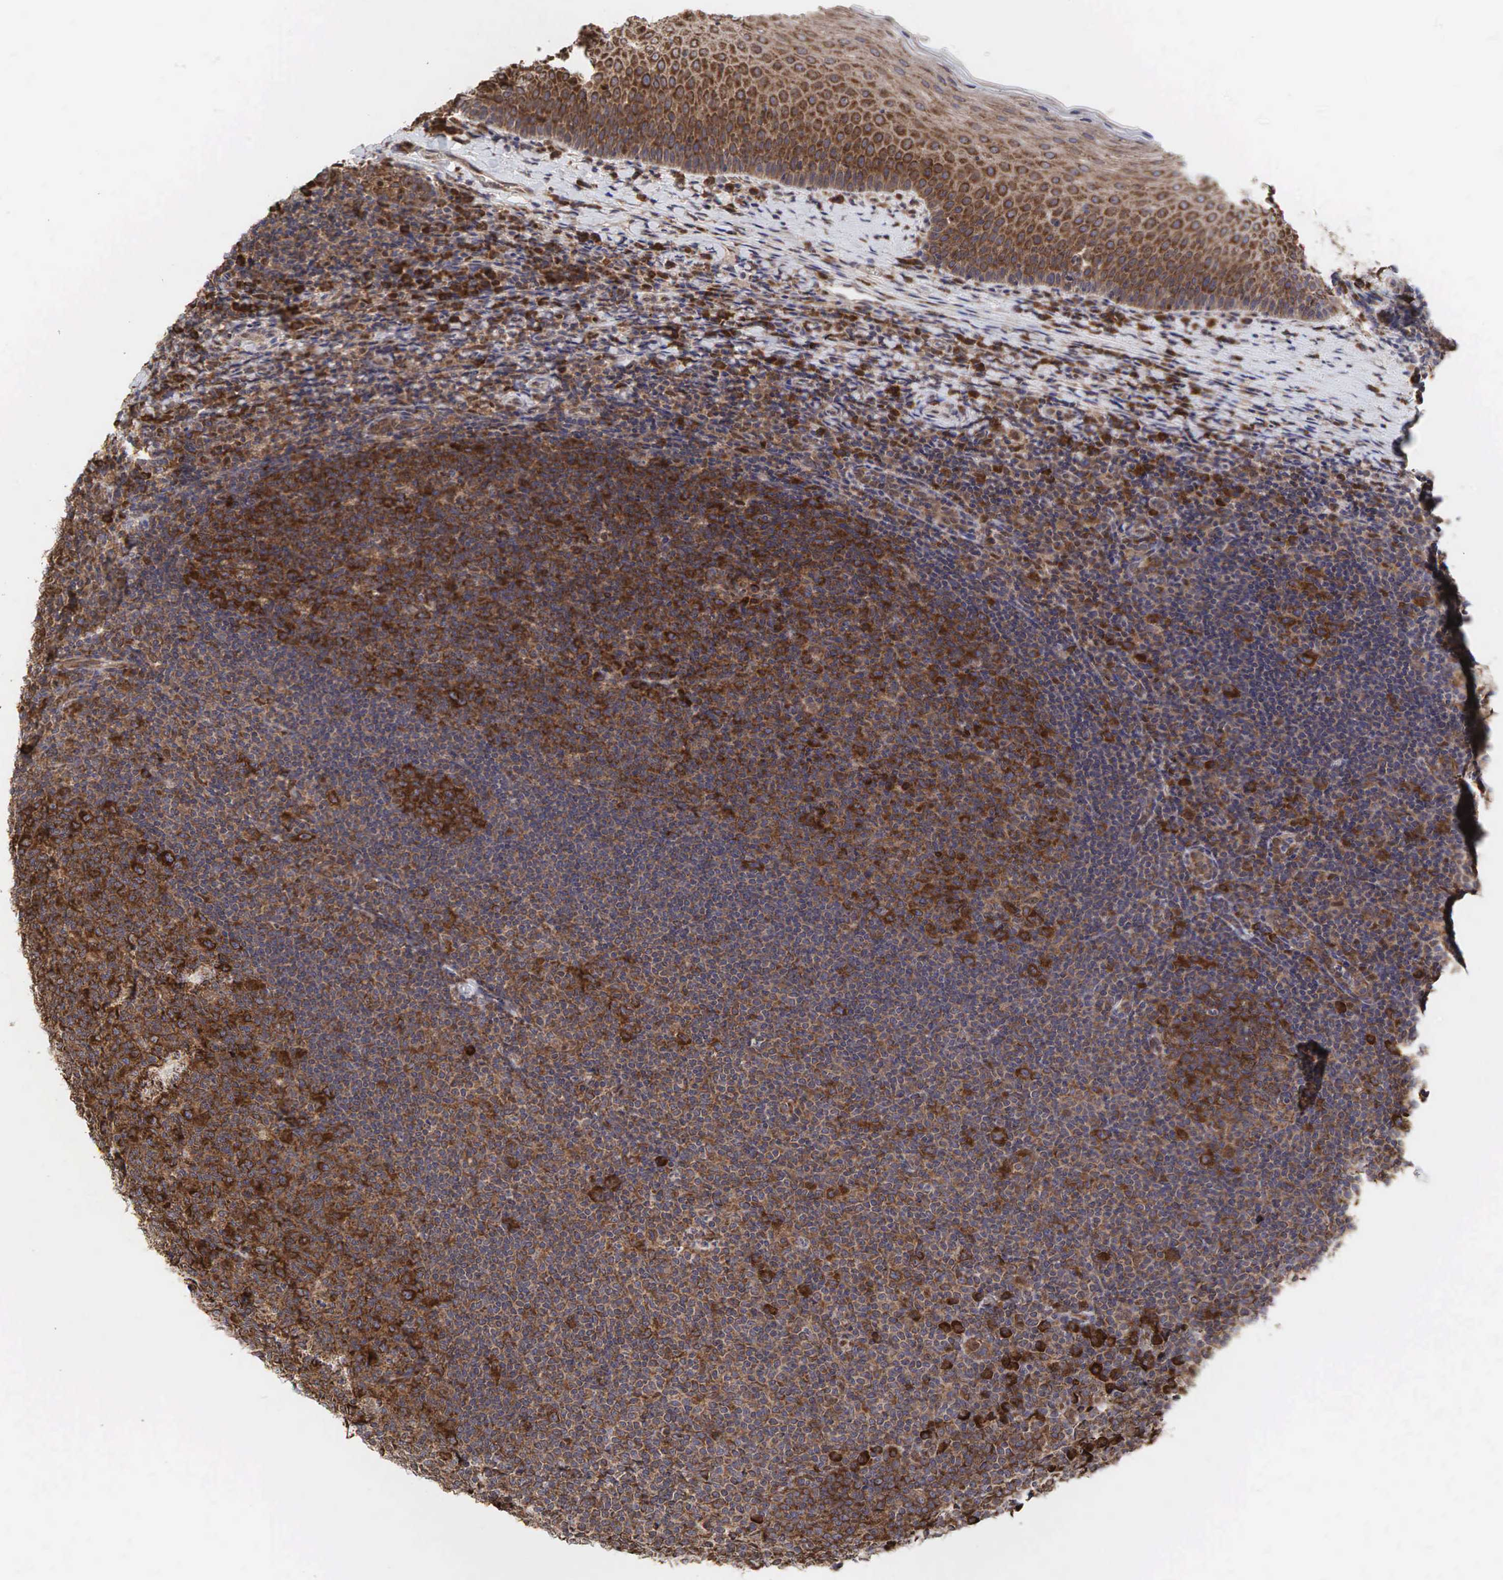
{"staining": {"intensity": "moderate", "quantity": ">75%", "location": "cytoplasmic/membranous"}, "tissue": "tonsil", "cell_type": "Germinal center cells", "image_type": "normal", "snomed": [{"axis": "morphology", "description": "Normal tissue, NOS"}, {"axis": "topography", "description": "Tonsil"}], "caption": "Benign tonsil shows moderate cytoplasmic/membranous positivity in approximately >75% of germinal center cells The staining was performed using DAB (3,3'-diaminobenzidine) to visualize the protein expression in brown, while the nuclei were stained in blue with hematoxylin (Magnification: 20x)..", "gene": "PABPC5", "patient": {"sex": "male", "age": 6}}